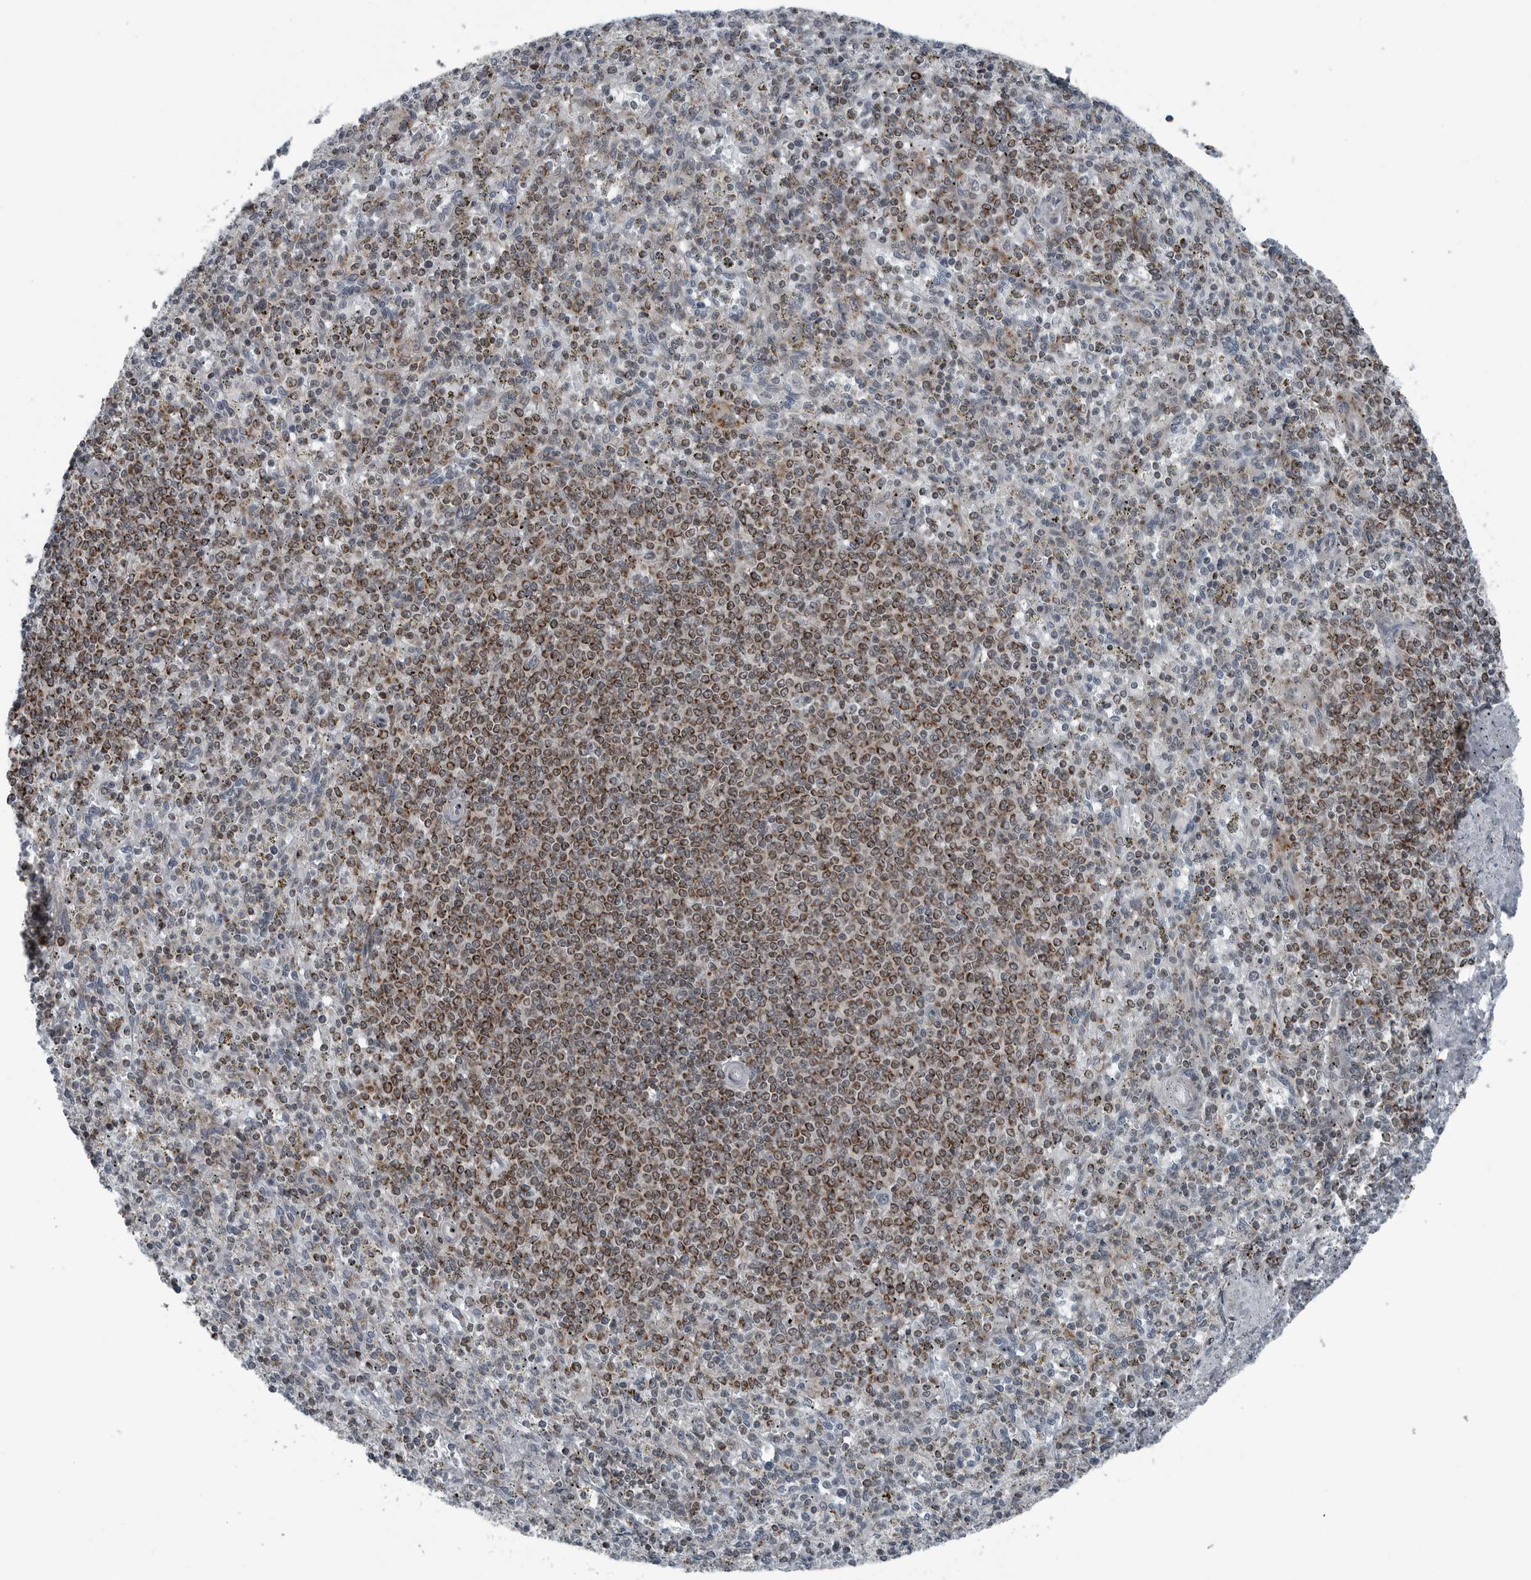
{"staining": {"intensity": "moderate", "quantity": "25%-75%", "location": "cytoplasmic/membranous"}, "tissue": "spleen", "cell_type": "Cells in red pulp", "image_type": "normal", "snomed": [{"axis": "morphology", "description": "Normal tissue, NOS"}, {"axis": "topography", "description": "Spleen"}], "caption": "Moderate cytoplasmic/membranous expression for a protein is seen in approximately 25%-75% of cells in red pulp of benign spleen using immunohistochemistry.", "gene": "GAK", "patient": {"sex": "male", "age": 72}}